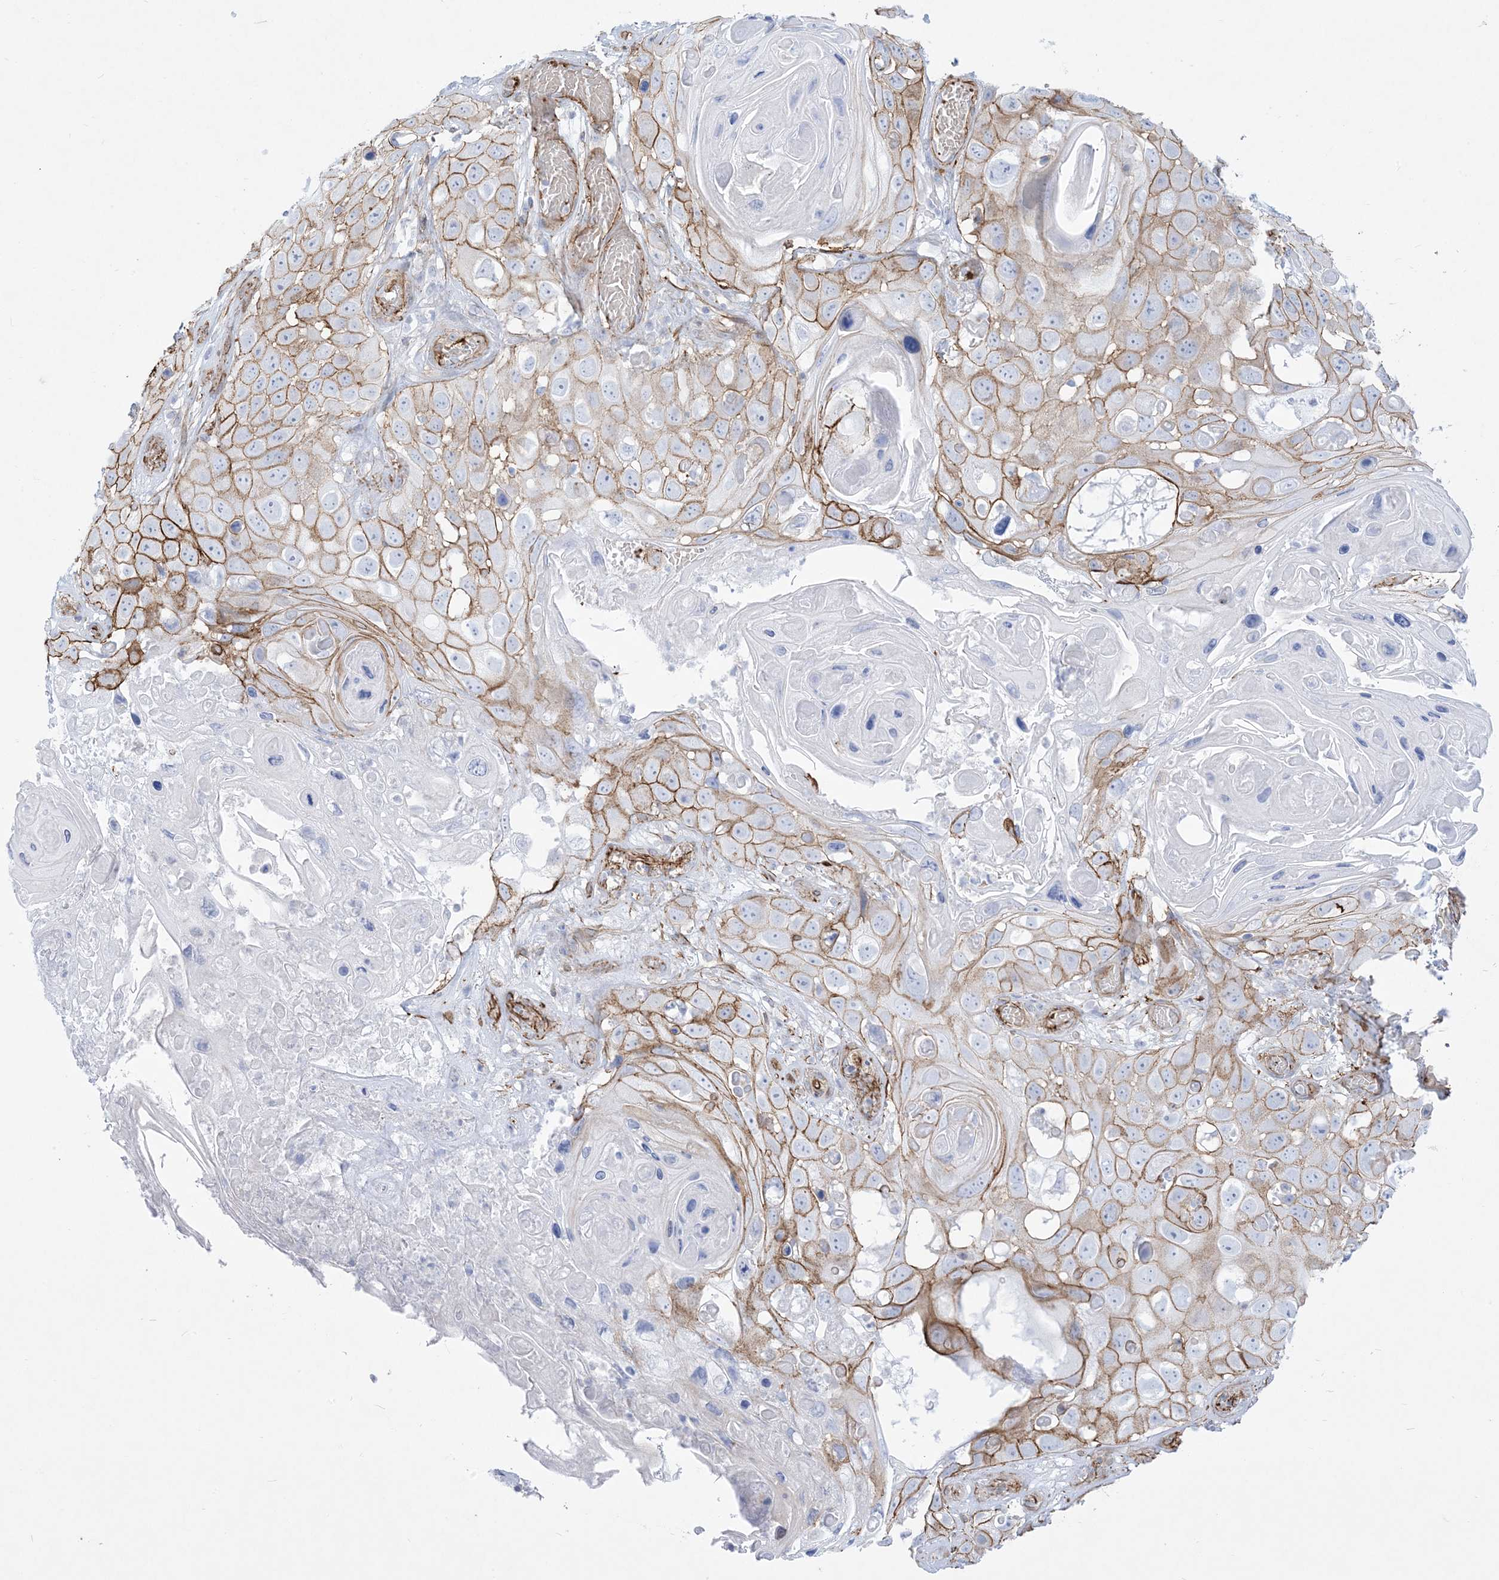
{"staining": {"intensity": "moderate", "quantity": ">75%", "location": "cytoplasmic/membranous"}, "tissue": "skin cancer", "cell_type": "Tumor cells", "image_type": "cancer", "snomed": [{"axis": "morphology", "description": "Squamous cell carcinoma, NOS"}, {"axis": "topography", "description": "Skin"}], "caption": "Skin cancer stained with DAB immunohistochemistry reveals medium levels of moderate cytoplasmic/membranous positivity in about >75% of tumor cells.", "gene": "B3GNT7", "patient": {"sex": "male", "age": 55}}